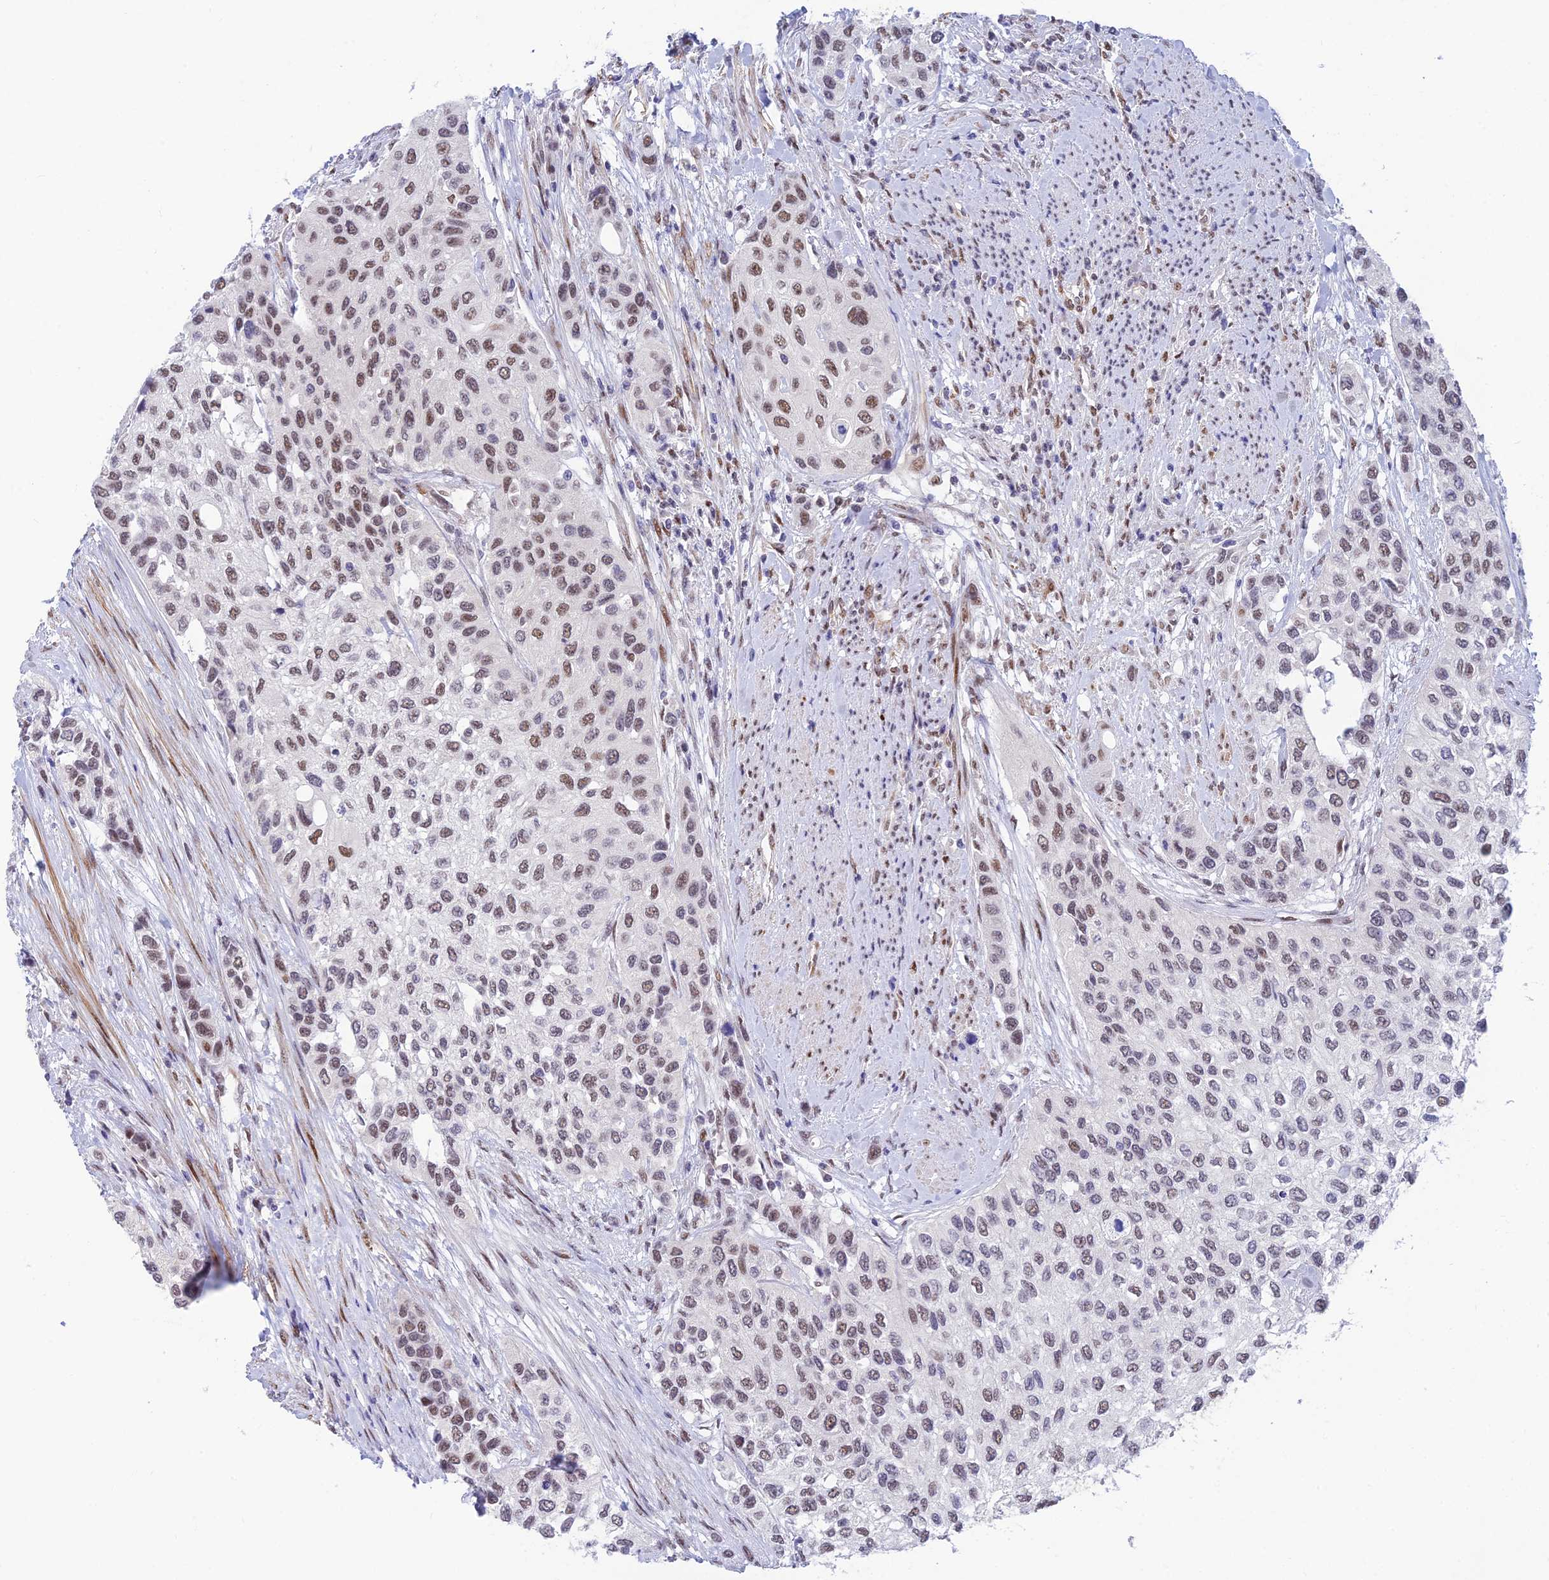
{"staining": {"intensity": "moderate", "quantity": "25%-75%", "location": "nuclear"}, "tissue": "urothelial cancer", "cell_type": "Tumor cells", "image_type": "cancer", "snomed": [{"axis": "morphology", "description": "Normal tissue, NOS"}, {"axis": "morphology", "description": "Urothelial carcinoma, High grade"}, {"axis": "topography", "description": "Vascular tissue"}, {"axis": "topography", "description": "Urinary bladder"}], "caption": "This is an image of immunohistochemistry staining of urothelial carcinoma (high-grade), which shows moderate expression in the nuclear of tumor cells.", "gene": "CLK4", "patient": {"sex": "female", "age": 56}}